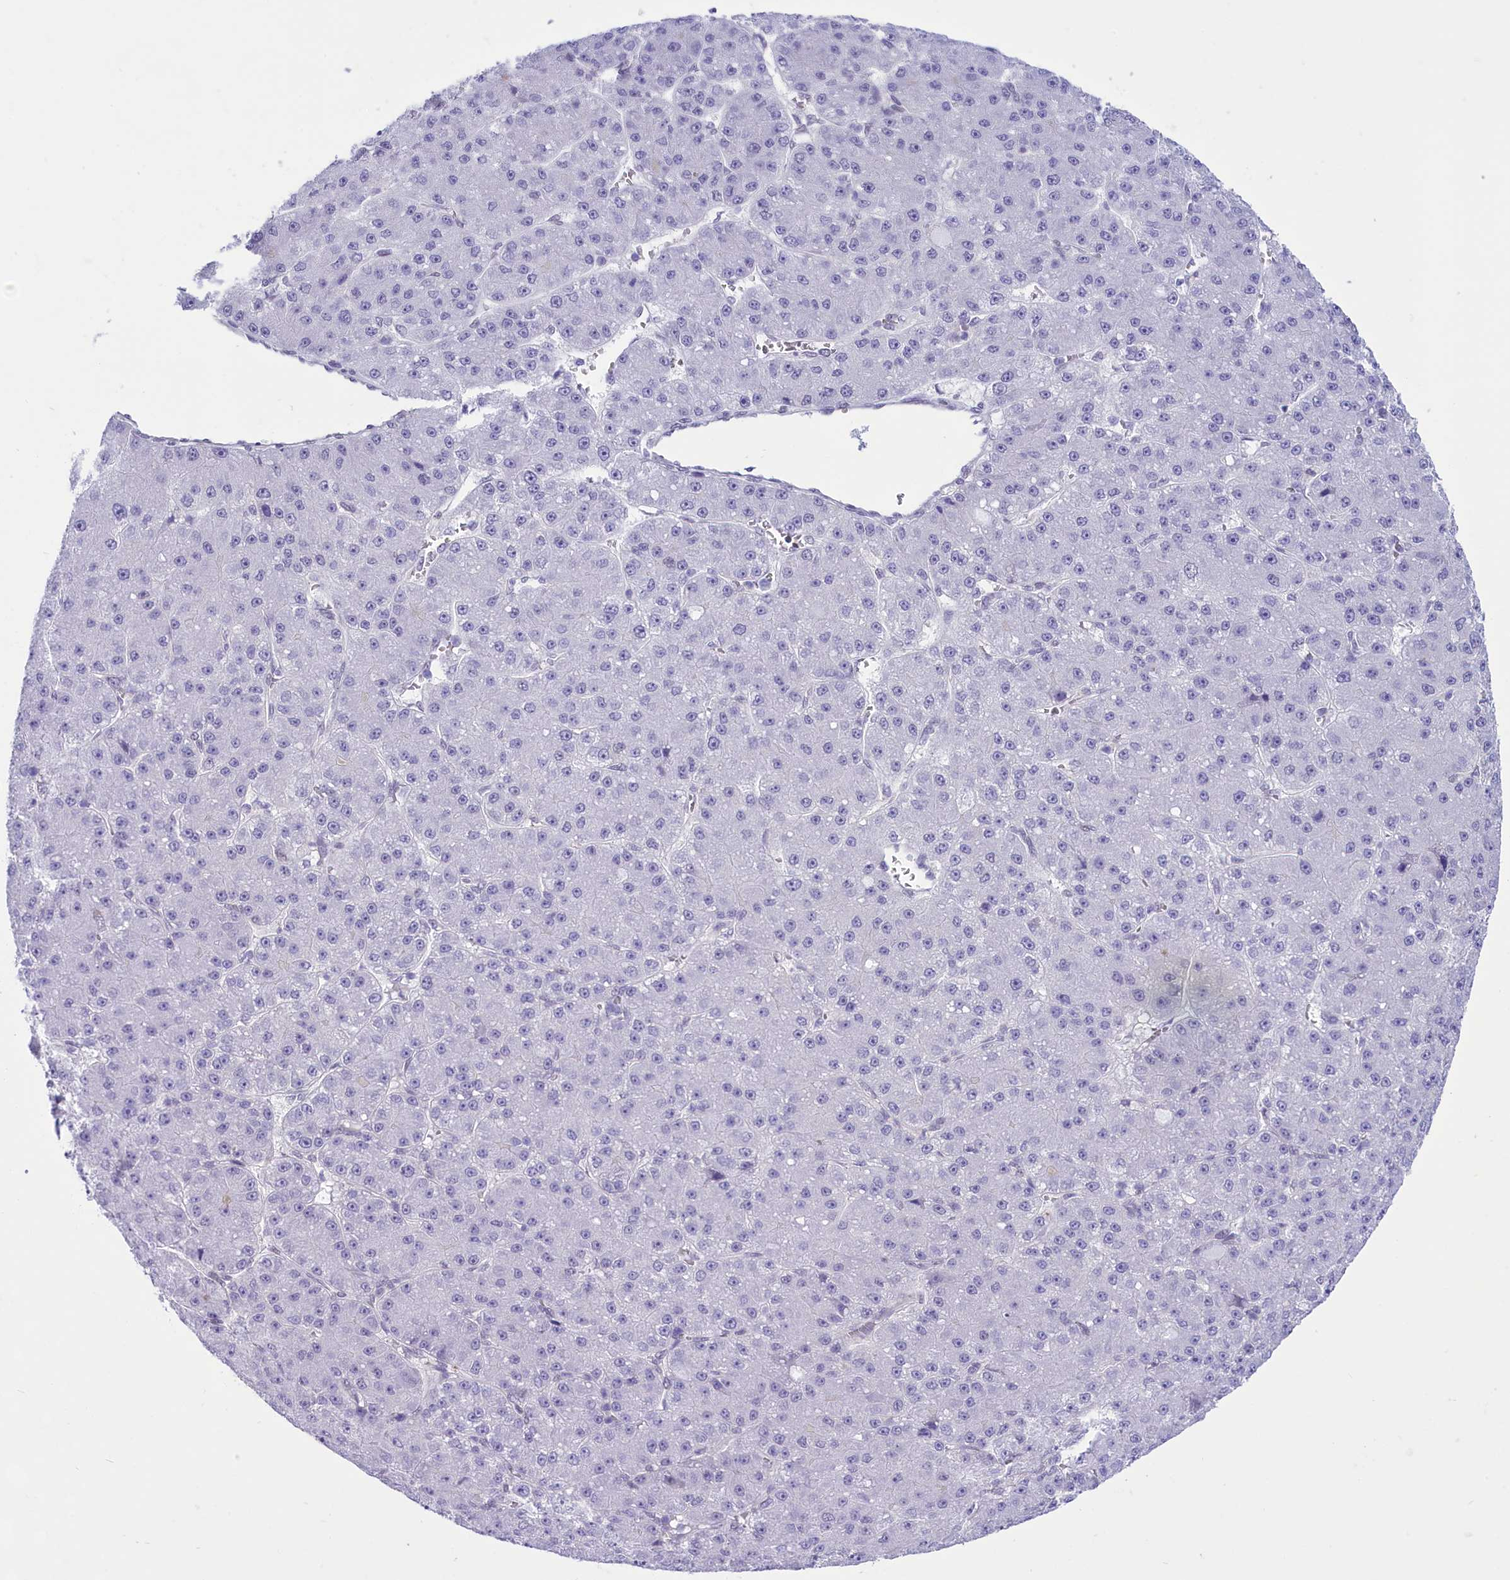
{"staining": {"intensity": "negative", "quantity": "none", "location": "none"}, "tissue": "liver cancer", "cell_type": "Tumor cells", "image_type": "cancer", "snomed": [{"axis": "morphology", "description": "Carcinoma, Hepatocellular, NOS"}, {"axis": "topography", "description": "Liver"}], "caption": "DAB (3,3'-diaminobenzidine) immunohistochemical staining of liver hepatocellular carcinoma displays no significant expression in tumor cells.", "gene": "RPS6KB1", "patient": {"sex": "male", "age": 67}}